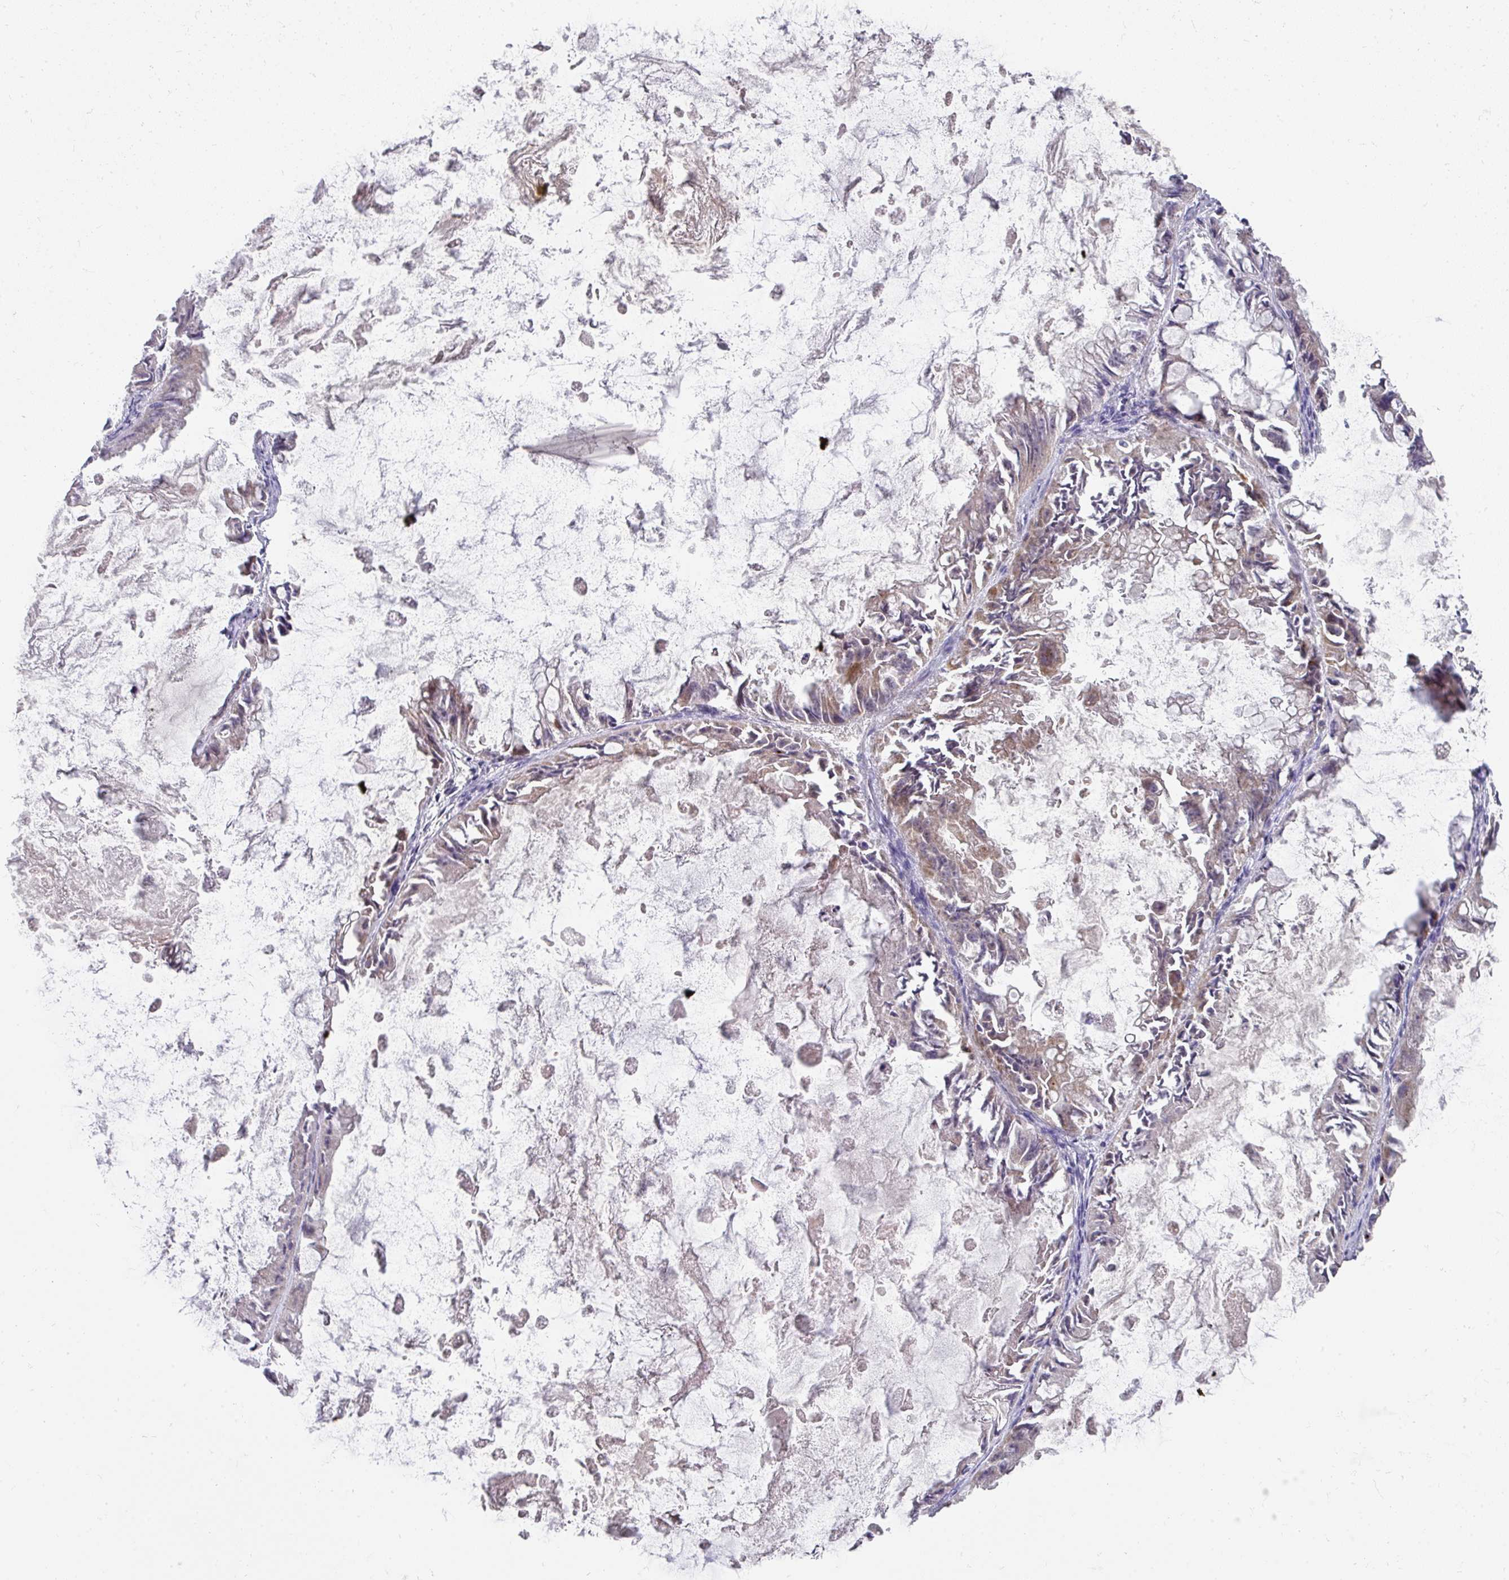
{"staining": {"intensity": "weak", "quantity": "25%-75%", "location": "cytoplasmic/membranous"}, "tissue": "ovarian cancer", "cell_type": "Tumor cells", "image_type": "cancer", "snomed": [{"axis": "morphology", "description": "Cystadenocarcinoma, mucinous, NOS"}, {"axis": "topography", "description": "Ovary"}], "caption": "Immunohistochemistry (IHC) histopathology image of human mucinous cystadenocarcinoma (ovarian) stained for a protein (brown), which exhibits low levels of weak cytoplasmic/membranous positivity in approximately 25%-75% of tumor cells.", "gene": "STK35", "patient": {"sex": "female", "age": 61}}